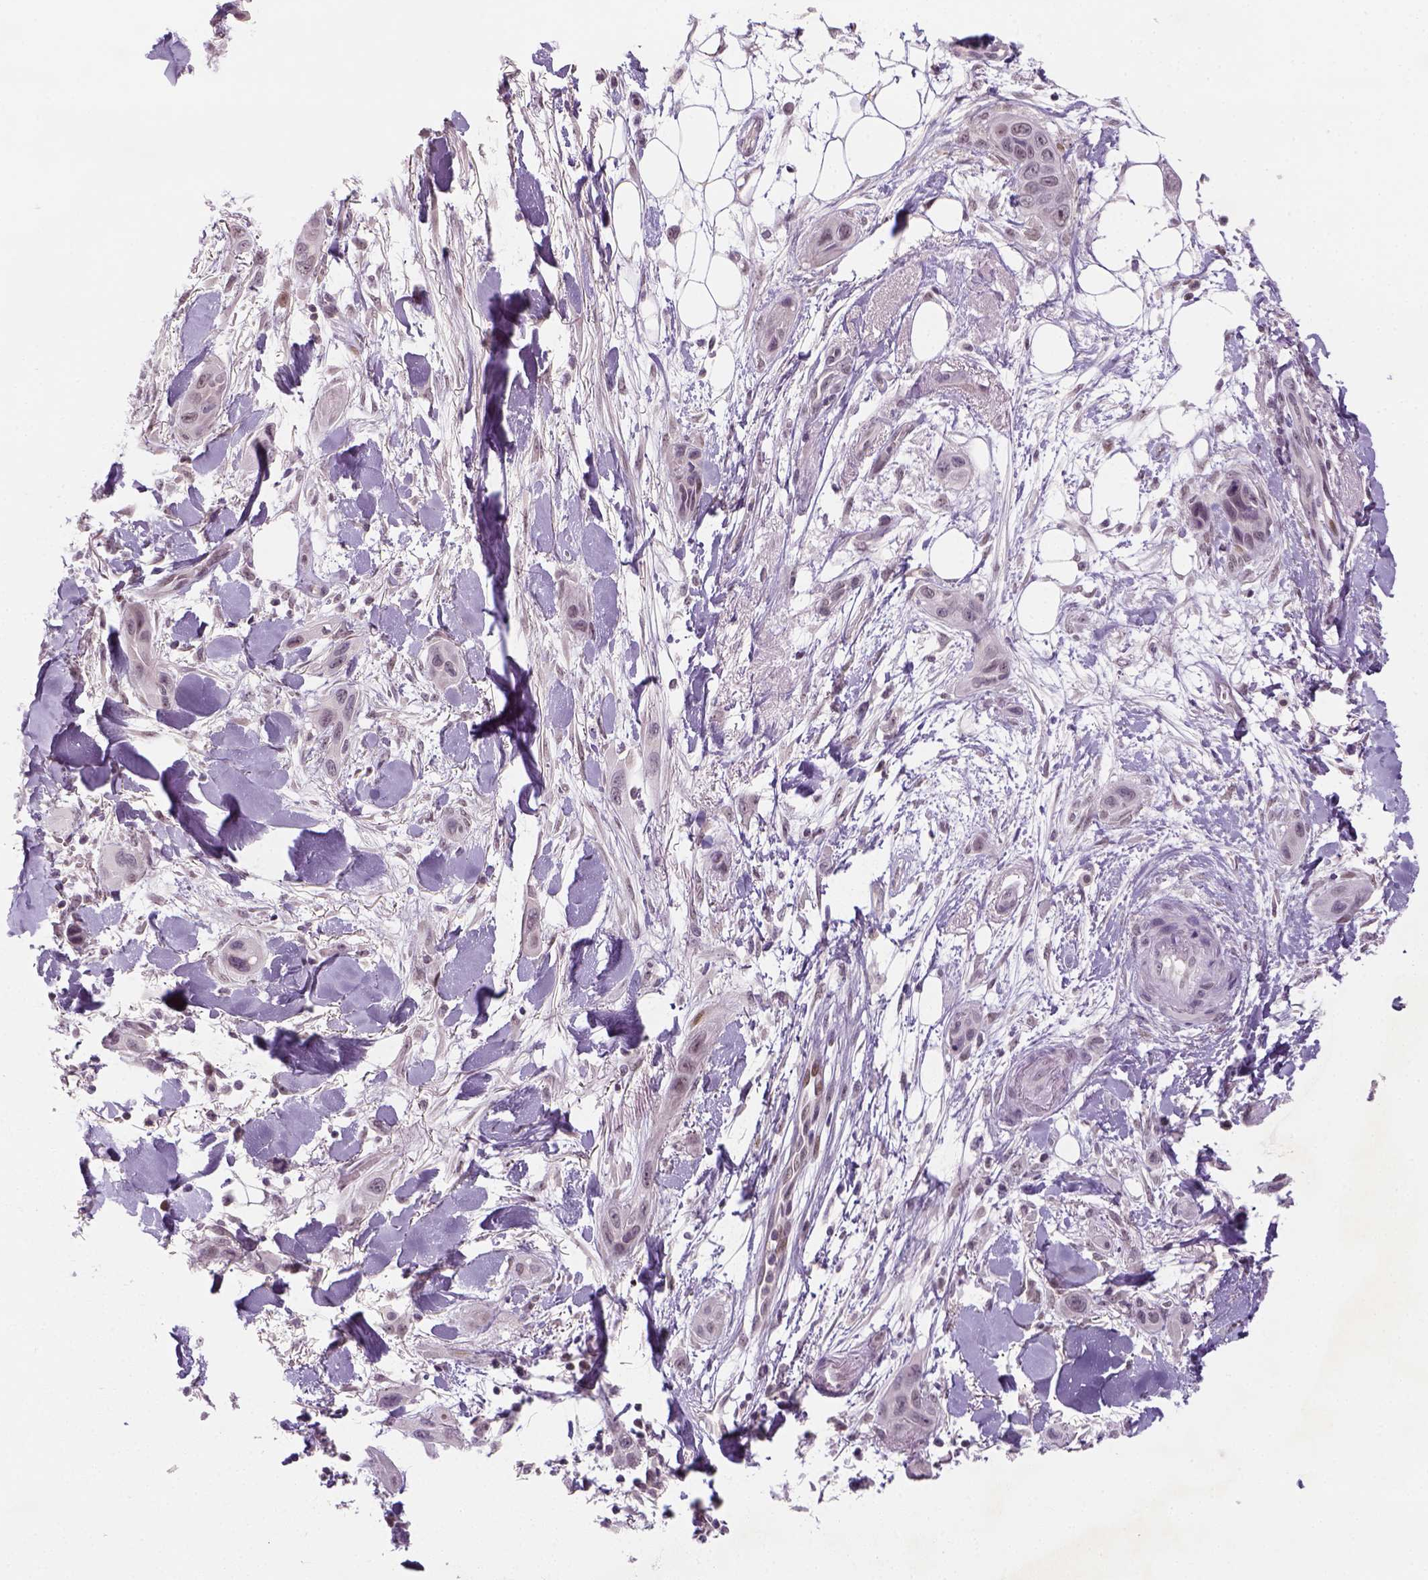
{"staining": {"intensity": "weak", "quantity": ">75%", "location": "nuclear"}, "tissue": "skin cancer", "cell_type": "Tumor cells", "image_type": "cancer", "snomed": [{"axis": "morphology", "description": "Squamous cell carcinoma, NOS"}, {"axis": "topography", "description": "Skin"}], "caption": "An immunohistochemistry (IHC) histopathology image of tumor tissue is shown. Protein staining in brown labels weak nuclear positivity in skin cancer (squamous cell carcinoma) within tumor cells. The staining was performed using DAB (3,3'-diaminobenzidine), with brown indicating positive protein expression. Nuclei are stained blue with hematoxylin.", "gene": "MAGEB3", "patient": {"sex": "male", "age": 79}}